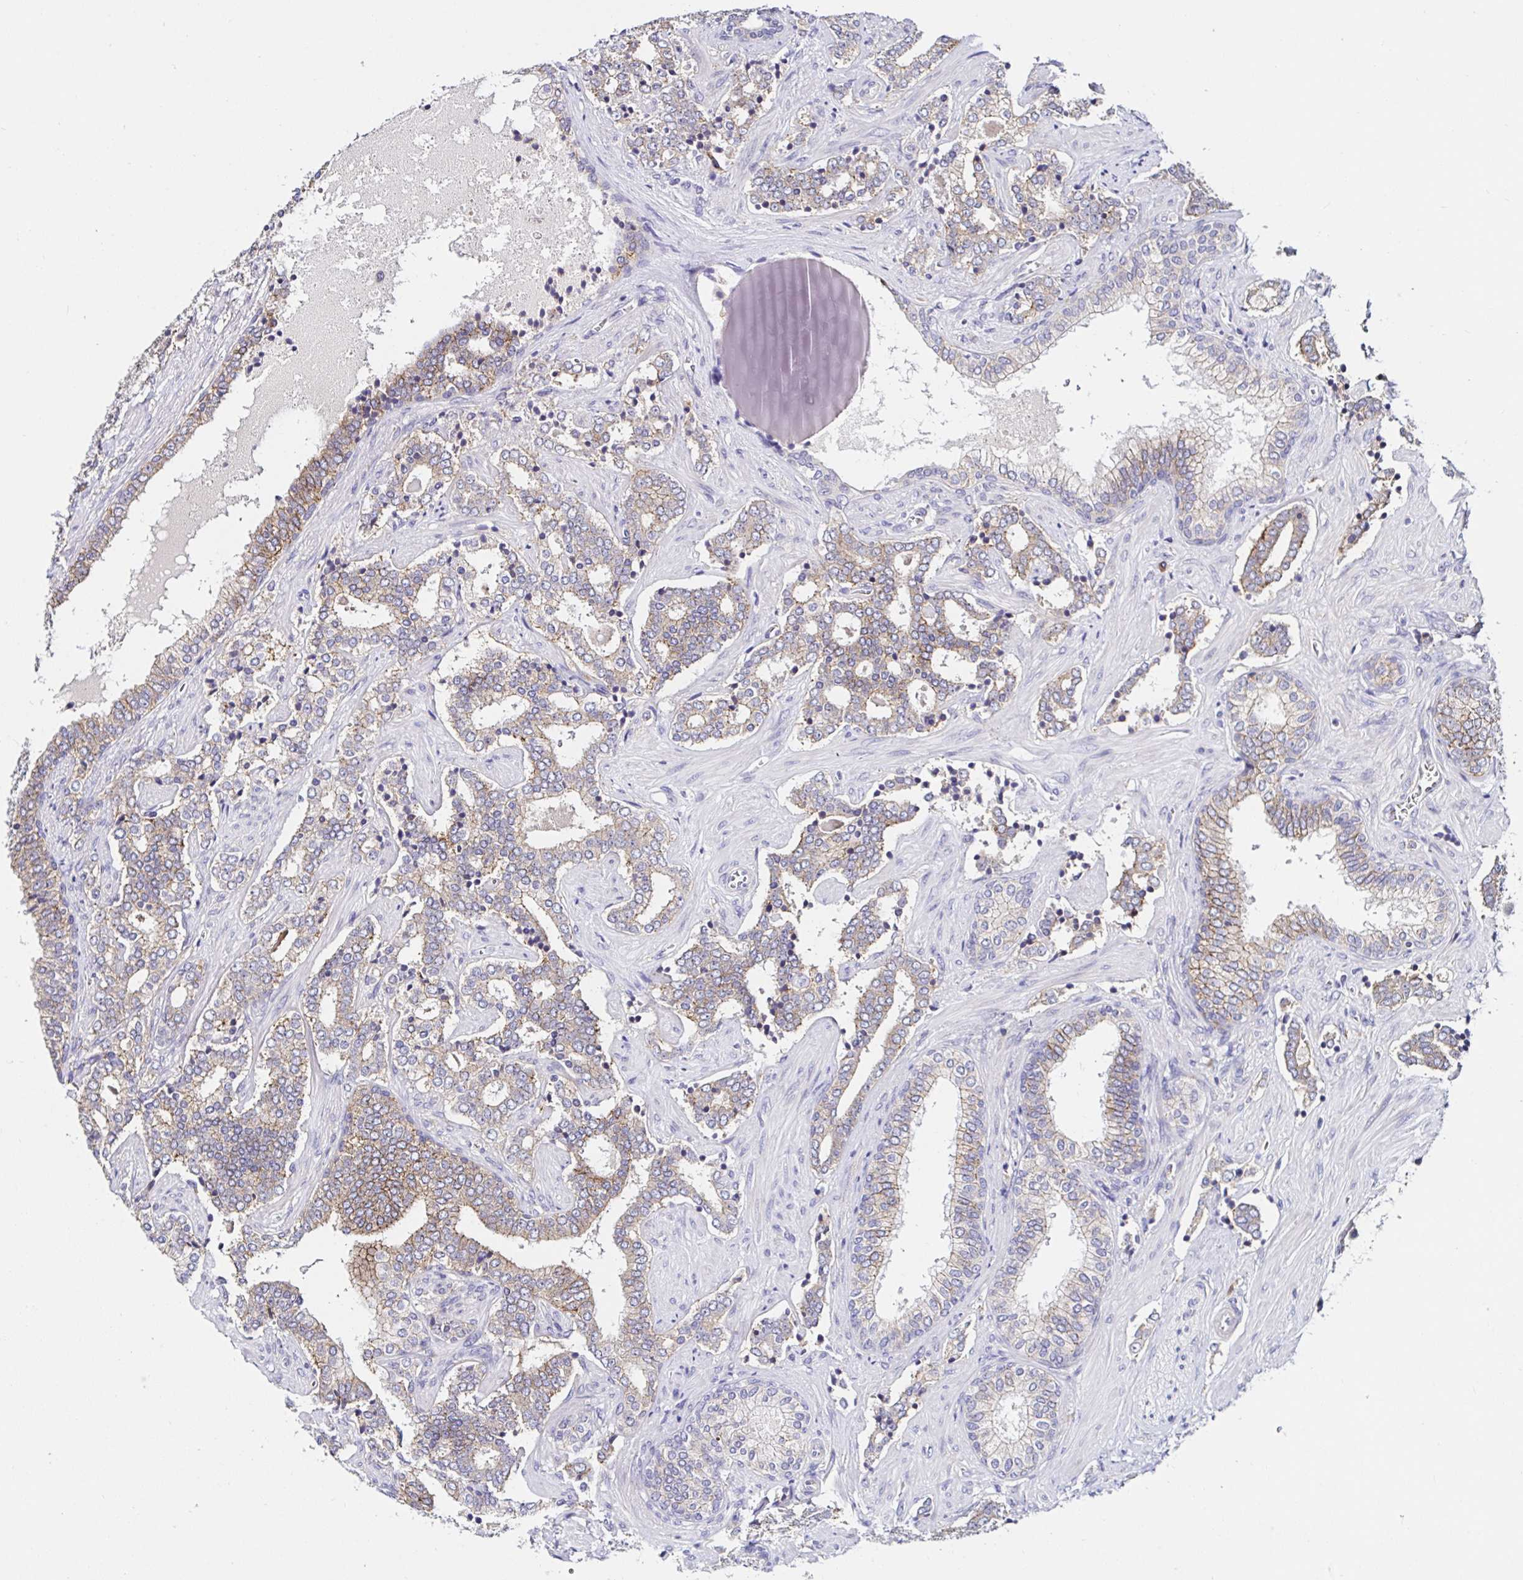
{"staining": {"intensity": "weak", "quantity": ">75%", "location": "cytoplasmic/membranous"}, "tissue": "prostate cancer", "cell_type": "Tumor cells", "image_type": "cancer", "snomed": [{"axis": "morphology", "description": "Adenocarcinoma, High grade"}, {"axis": "topography", "description": "Prostate"}], "caption": "This histopathology image reveals prostate cancer stained with IHC to label a protein in brown. The cytoplasmic/membranous of tumor cells show weak positivity for the protein. Nuclei are counter-stained blue.", "gene": "VSIG2", "patient": {"sex": "male", "age": 60}}